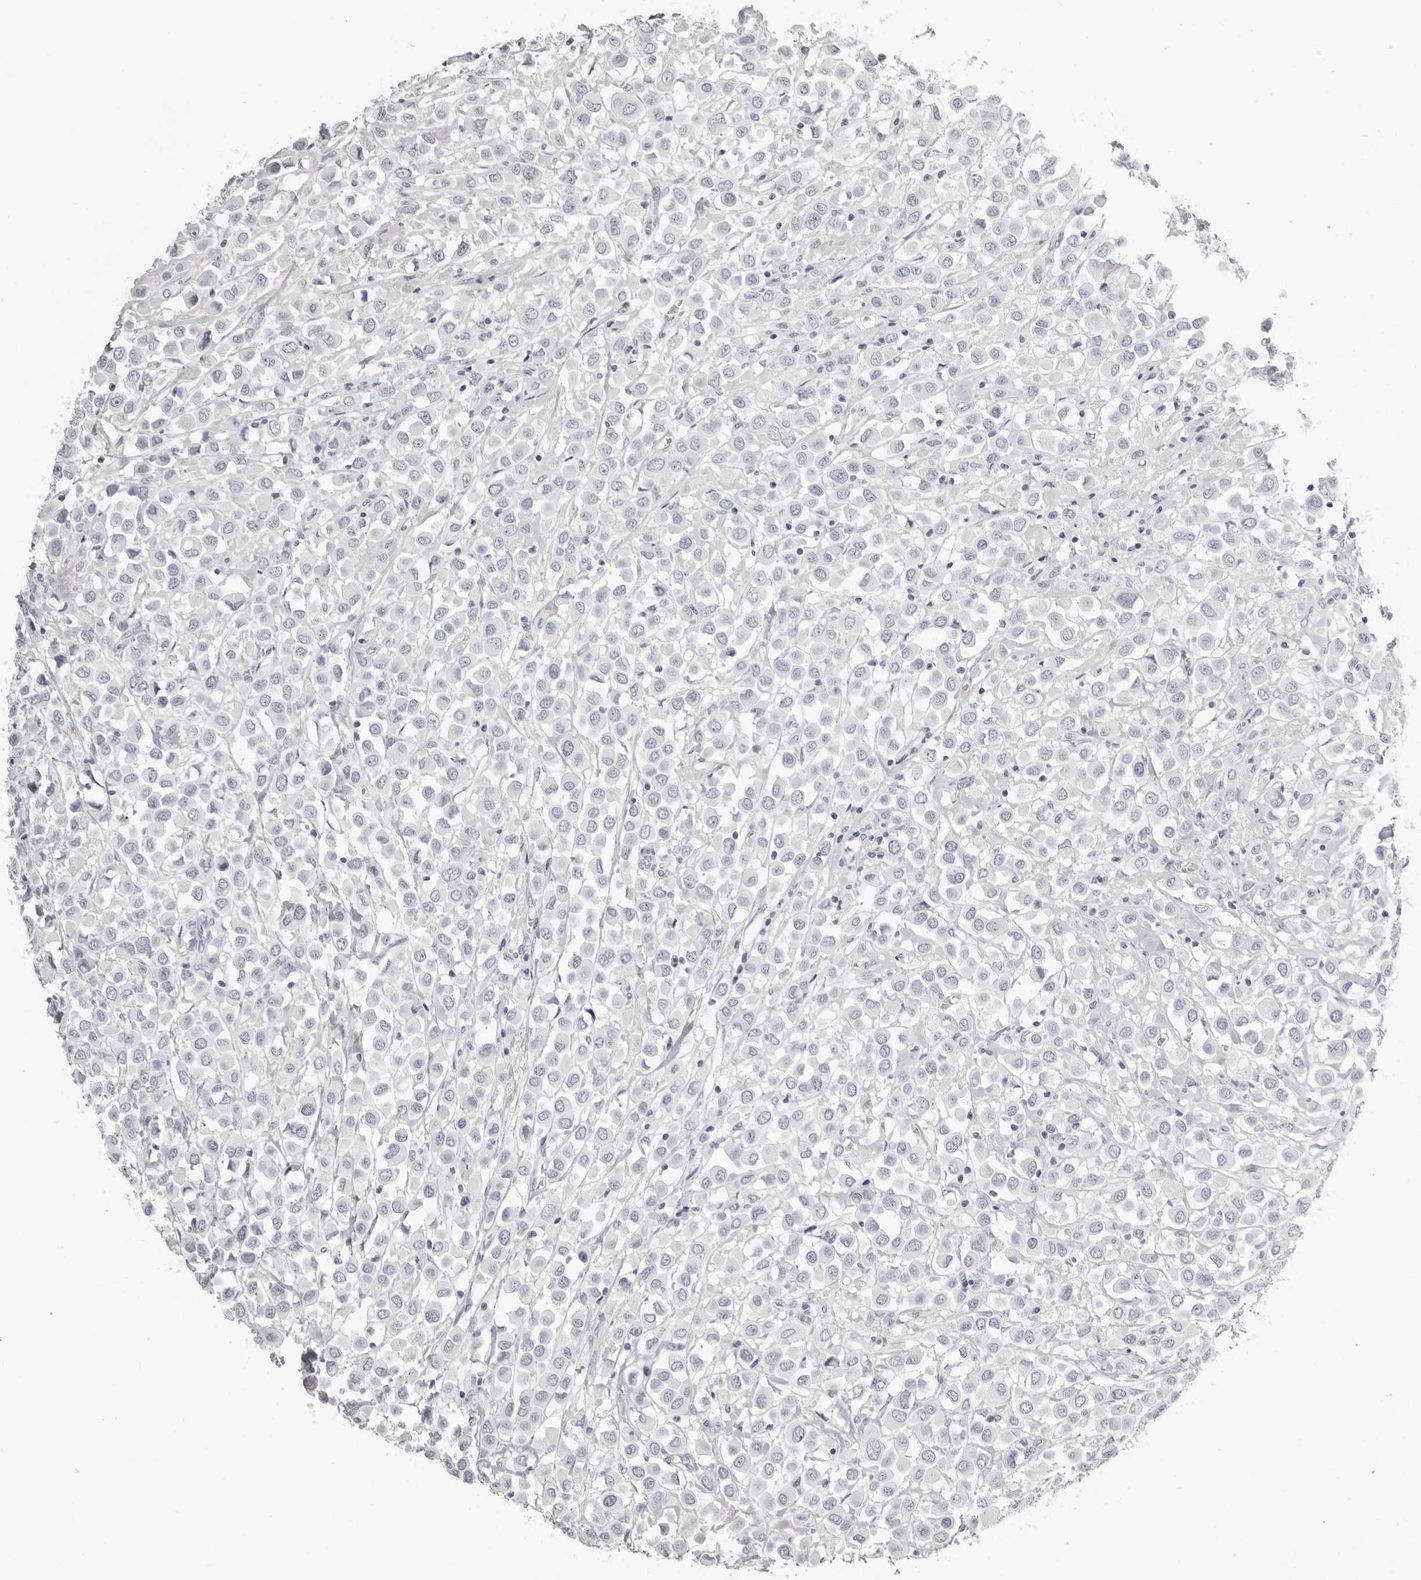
{"staining": {"intensity": "negative", "quantity": "none", "location": "none"}, "tissue": "breast cancer", "cell_type": "Tumor cells", "image_type": "cancer", "snomed": [{"axis": "morphology", "description": "Duct carcinoma"}, {"axis": "topography", "description": "Breast"}], "caption": "This is a histopathology image of IHC staining of breast cancer (intraductal carcinoma), which shows no staining in tumor cells.", "gene": "CST1", "patient": {"sex": "female", "age": 61}}